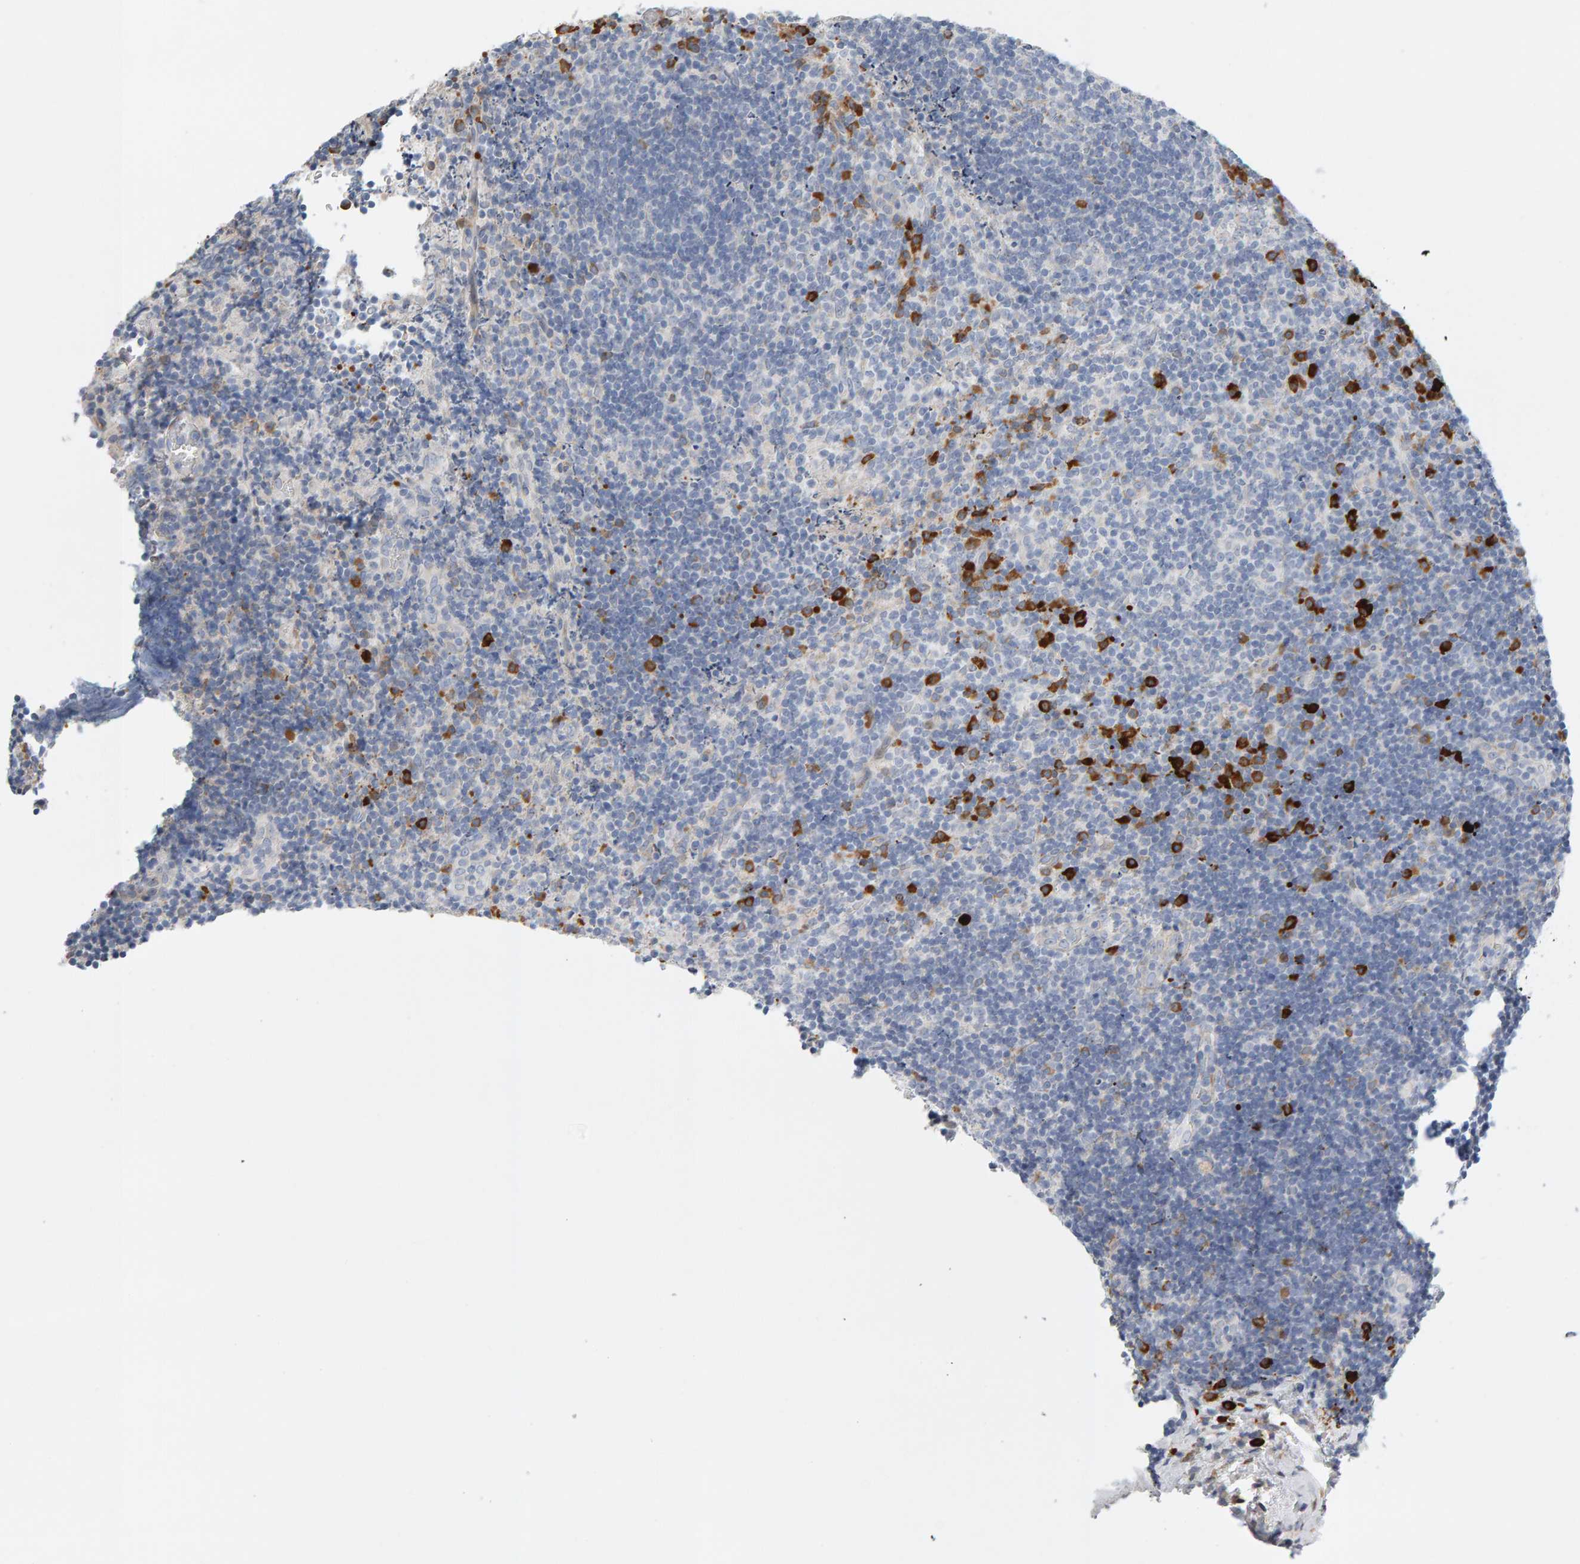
{"staining": {"intensity": "negative", "quantity": "none", "location": "none"}, "tissue": "lymphoma", "cell_type": "Tumor cells", "image_type": "cancer", "snomed": [{"axis": "morphology", "description": "Malignant lymphoma, non-Hodgkin's type, High grade"}, {"axis": "topography", "description": "Tonsil"}], "caption": "DAB immunohistochemical staining of human high-grade malignant lymphoma, non-Hodgkin's type reveals no significant staining in tumor cells.", "gene": "ENGASE", "patient": {"sex": "female", "age": 36}}